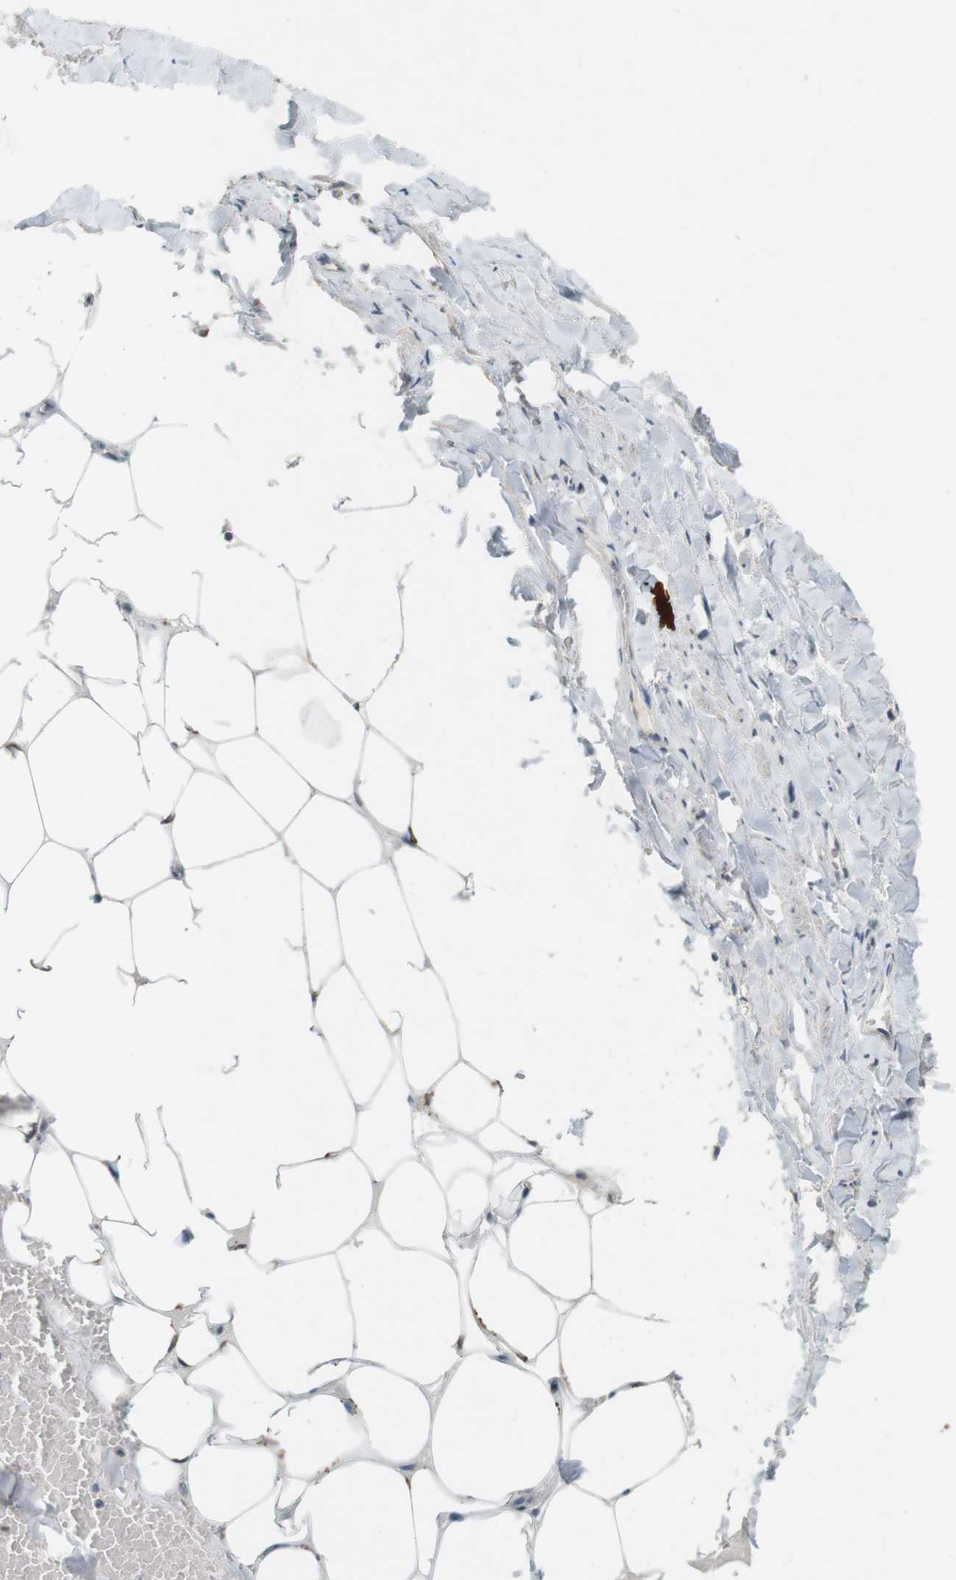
{"staining": {"intensity": "negative", "quantity": "none", "location": "none"}, "tissue": "adipose tissue", "cell_type": "Adipocytes", "image_type": "normal", "snomed": [{"axis": "morphology", "description": "Normal tissue, NOS"}, {"axis": "topography", "description": "Adipose tissue"}, {"axis": "topography", "description": "Peripheral nerve tissue"}], "caption": "DAB immunohistochemical staining of normal adipose tissue displays no significant expression in adipocytes. (DAB immunohistochemistry, high magnification).", "gene": "CDK14", "patient": {"sex": "male", "age": 52}}